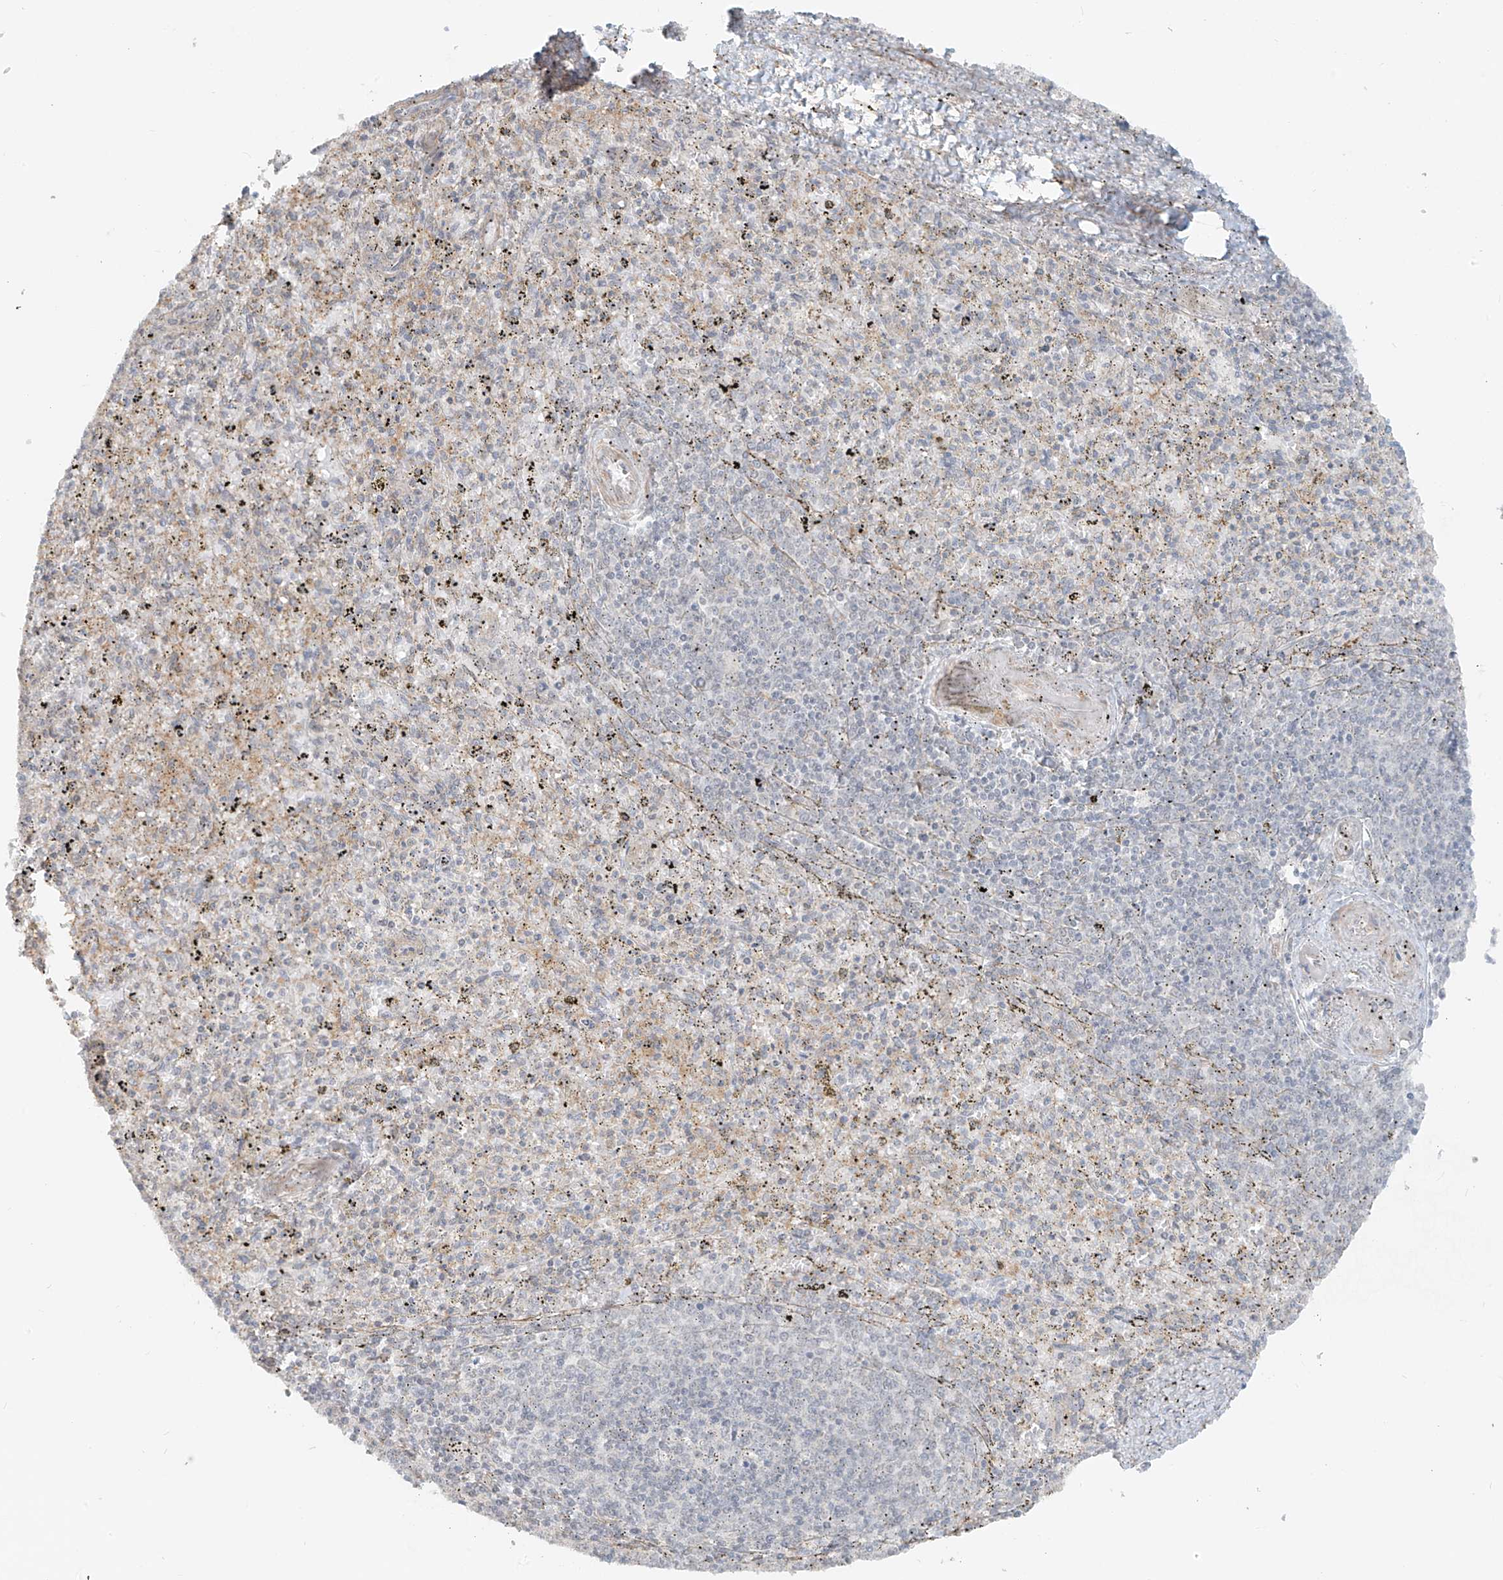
{"staining": {"intensity": "weak", "quantity": "25%-75%", "location": "cytoplasmic/membranous"}, "tissue": "spleen", "cell_type": "Cells in red pulp", "image_type": "normal", "snomed": [{"axis": "morphology", "description": "Normal tissue, NOS"}, {"axis": "topography", "description": "Spleen"}], "caption": "Immunohistochemistry (IHC) histopathology image of benign spleen stained for a protein (brown), which shows low levels of weak cytoplasmic/membranous positivity in approximately 25%-75% of cells in red pulp.", "gene": "ABCD1", "patient": {"sex": "male", "age": 72}}